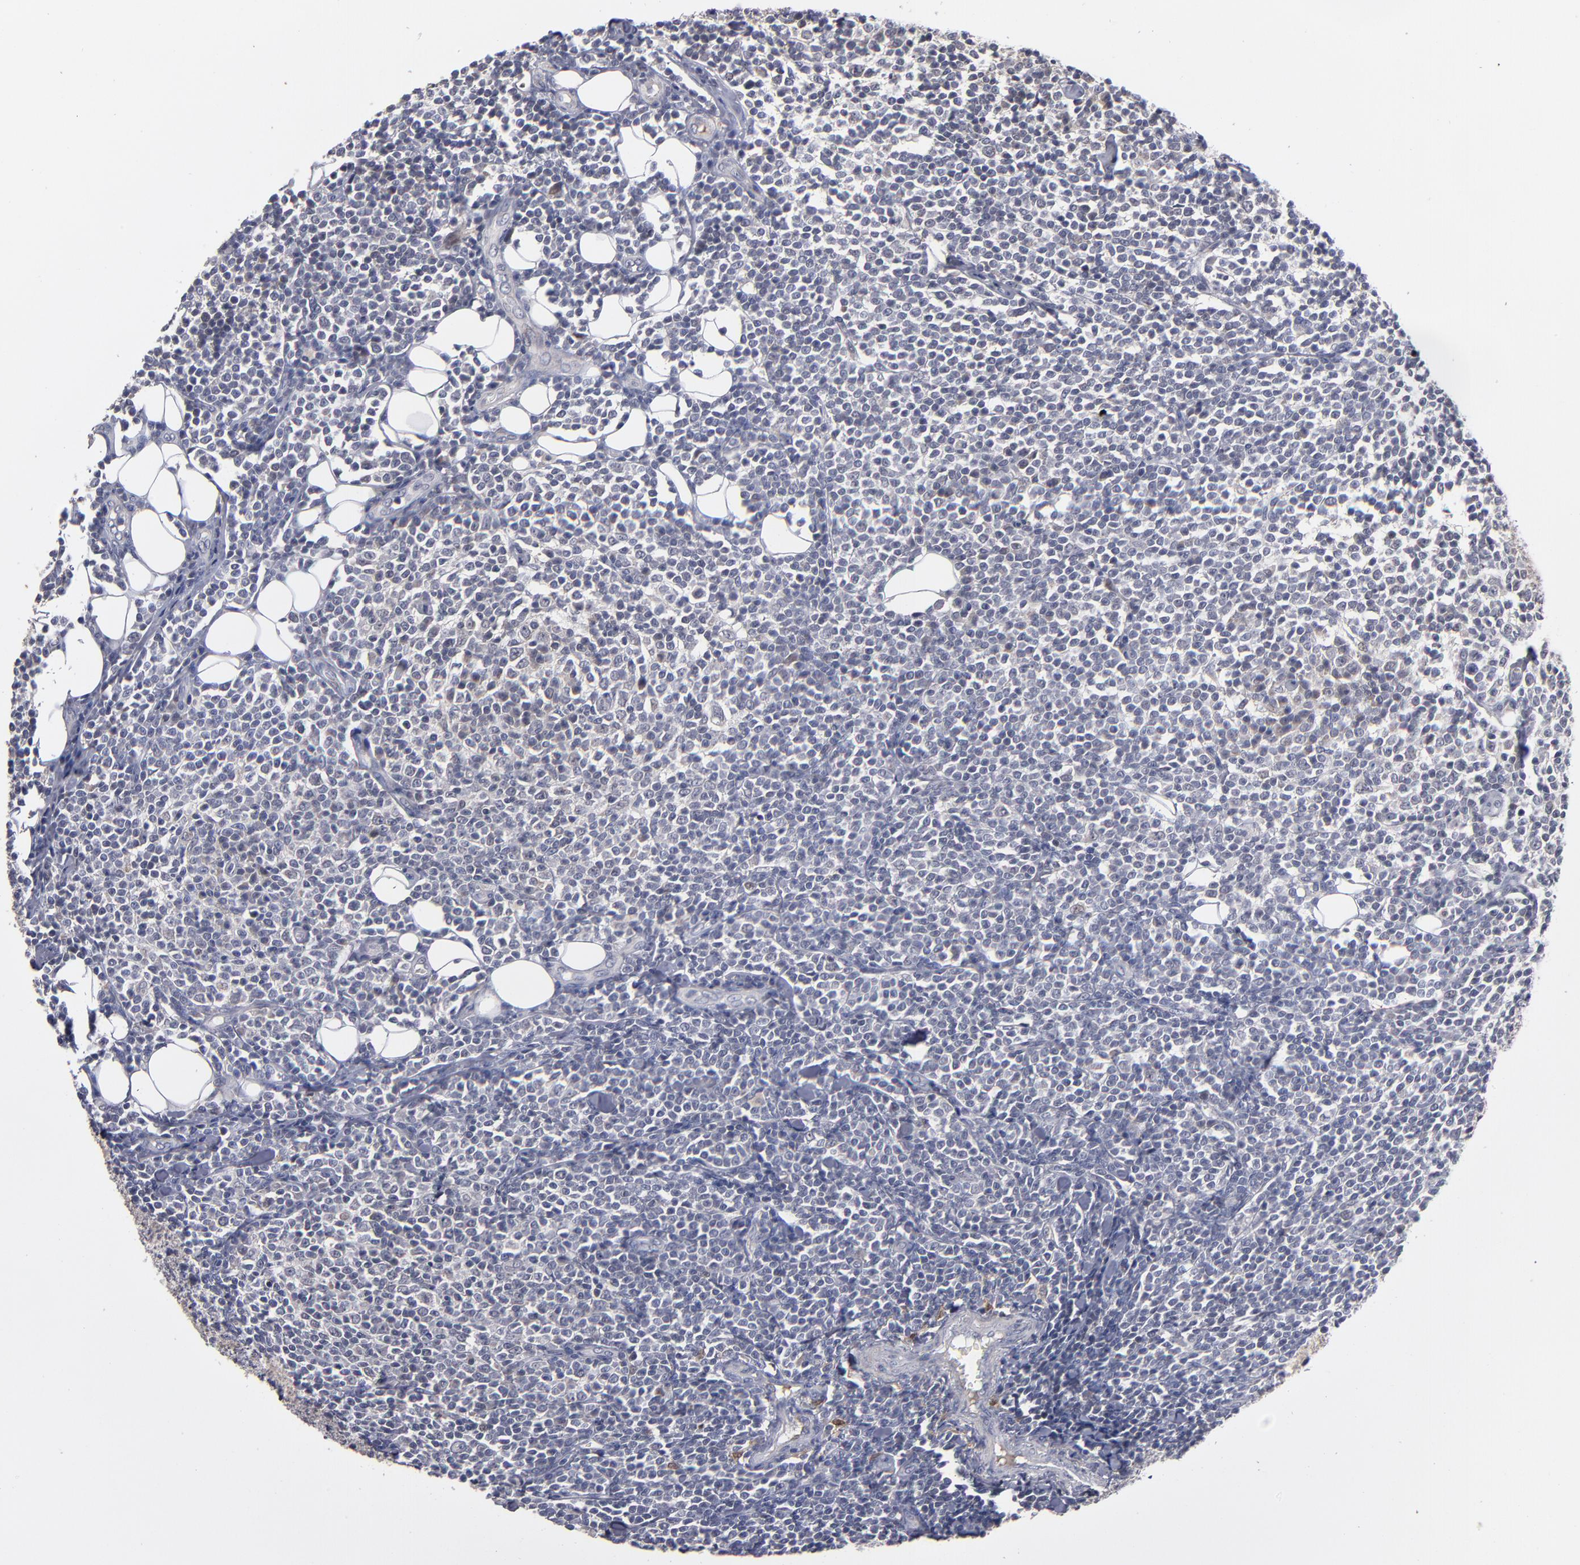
{"staining": {"intensity": "negative", "quantity": "none", "location": "none"}, "tissue": "lymphoma", "cell_type": "Tumor cells", "image_type": "cancer", "snomed": [{"axis": "morphology", "description": "Malignant lymphoma, non-Hodgkin's type, Low grade"}, {"axis": "topography", "description": "Soft tissue"}], "caption": "Immunohistochemical staining of human malignant lymphoma, non-Hodgkin's type (low-grade) shows no significant expression in tumor cells.", "gene": "EXD2", "patient": {"sex": "male", "age": 92}}